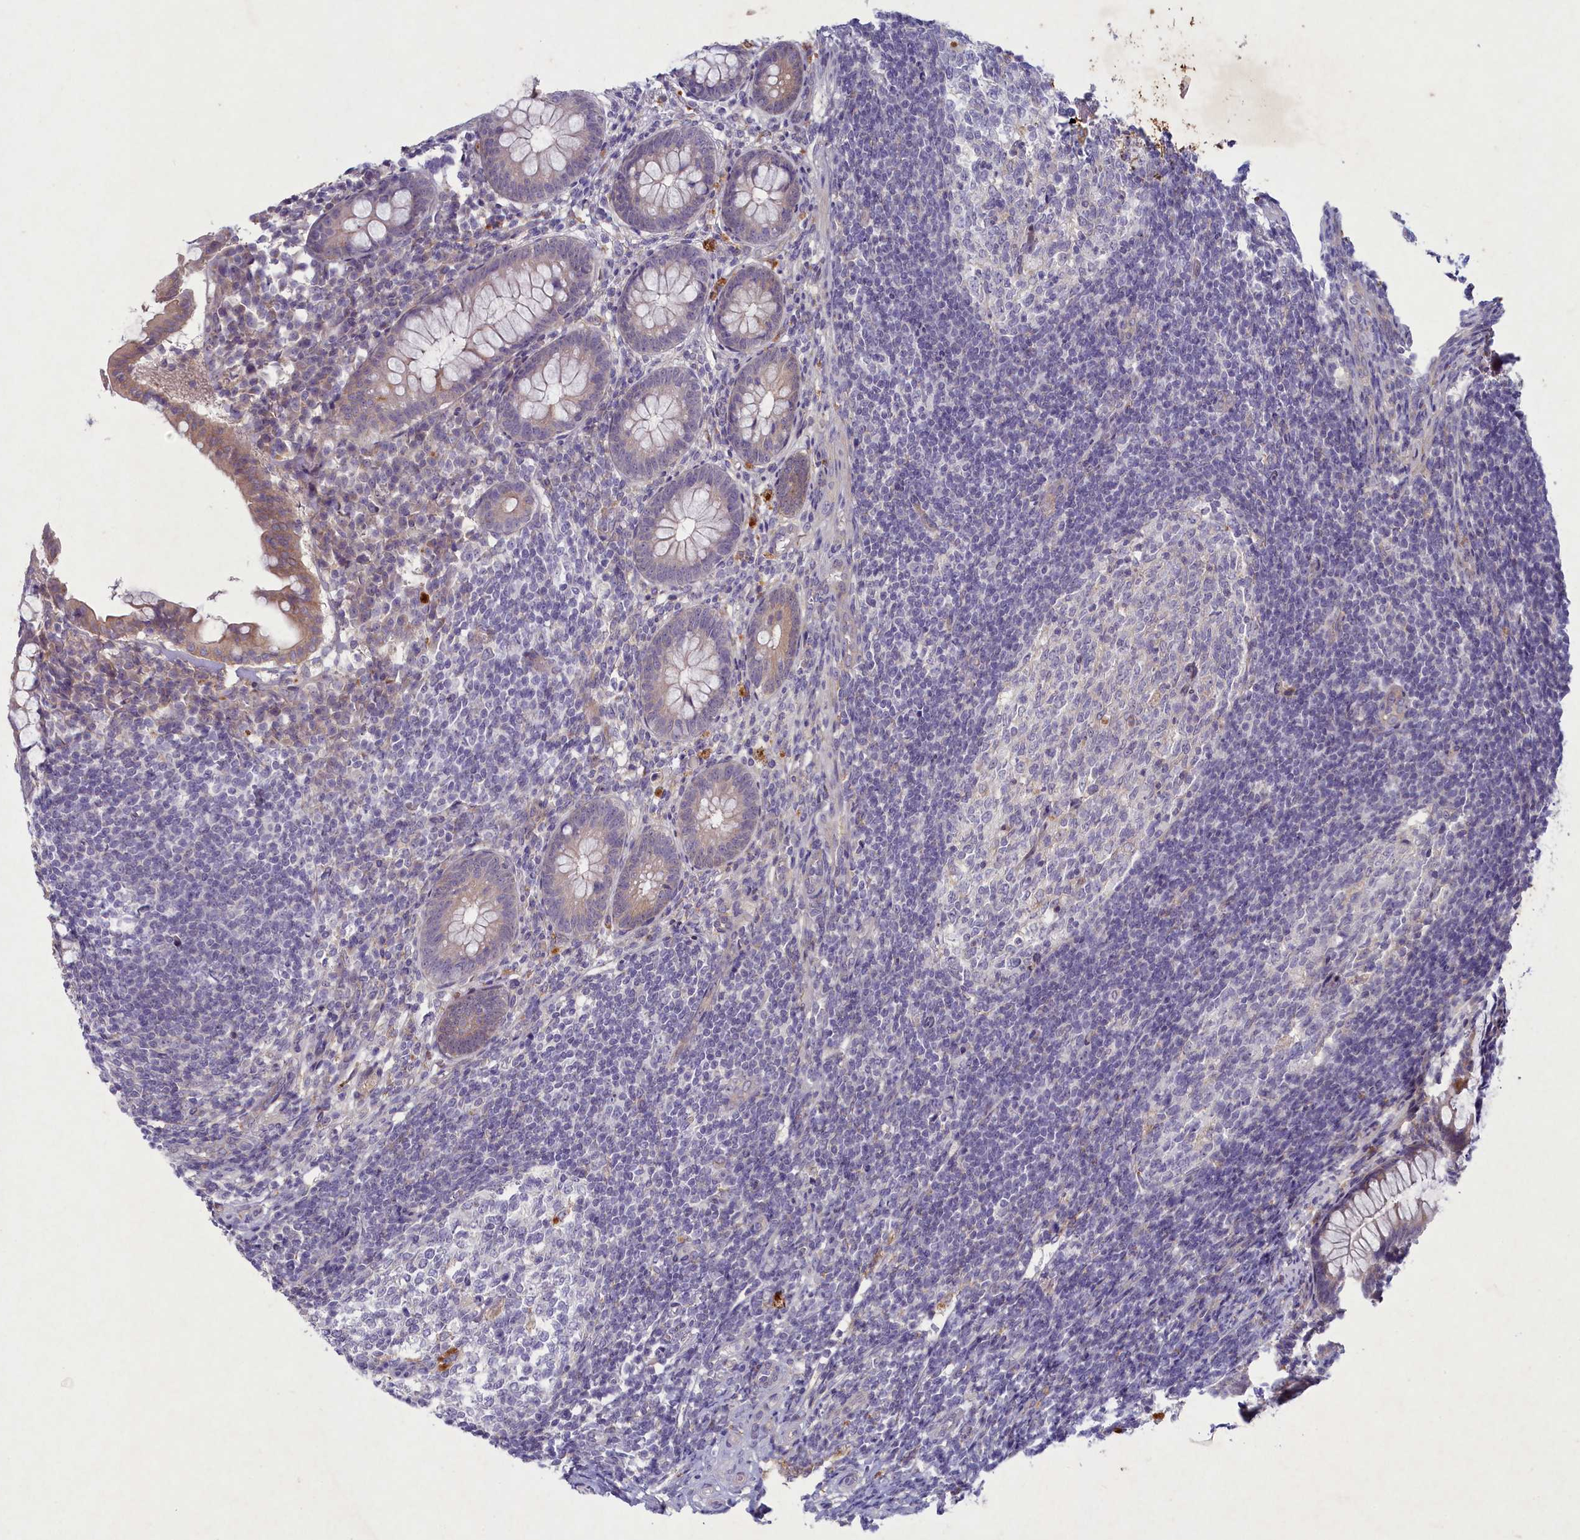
{"staining": {"intensity": "weak", "quantity": "25%-75%", "location": "cytoplasmic/membranous"}, "tissue": "appendix", "cell_type": "Glandular cells", "image_type": "normal", "snomed": [{"axis": "morphology", "description": "Normal tissue, NOS"}, {"axis": "topography", "description": "Appendix"}], "caption": "Appendix stained with DAB immunohistochemistry (IHC) displays low levels of weak cytoplasmic/membranous staining in about 25%-75% of glandular cells. (Brightfield microscopy of DAB IHC at high magnification).", "gene": "PLEKHG6", "patient": {"sex": "female", "age": 33}}